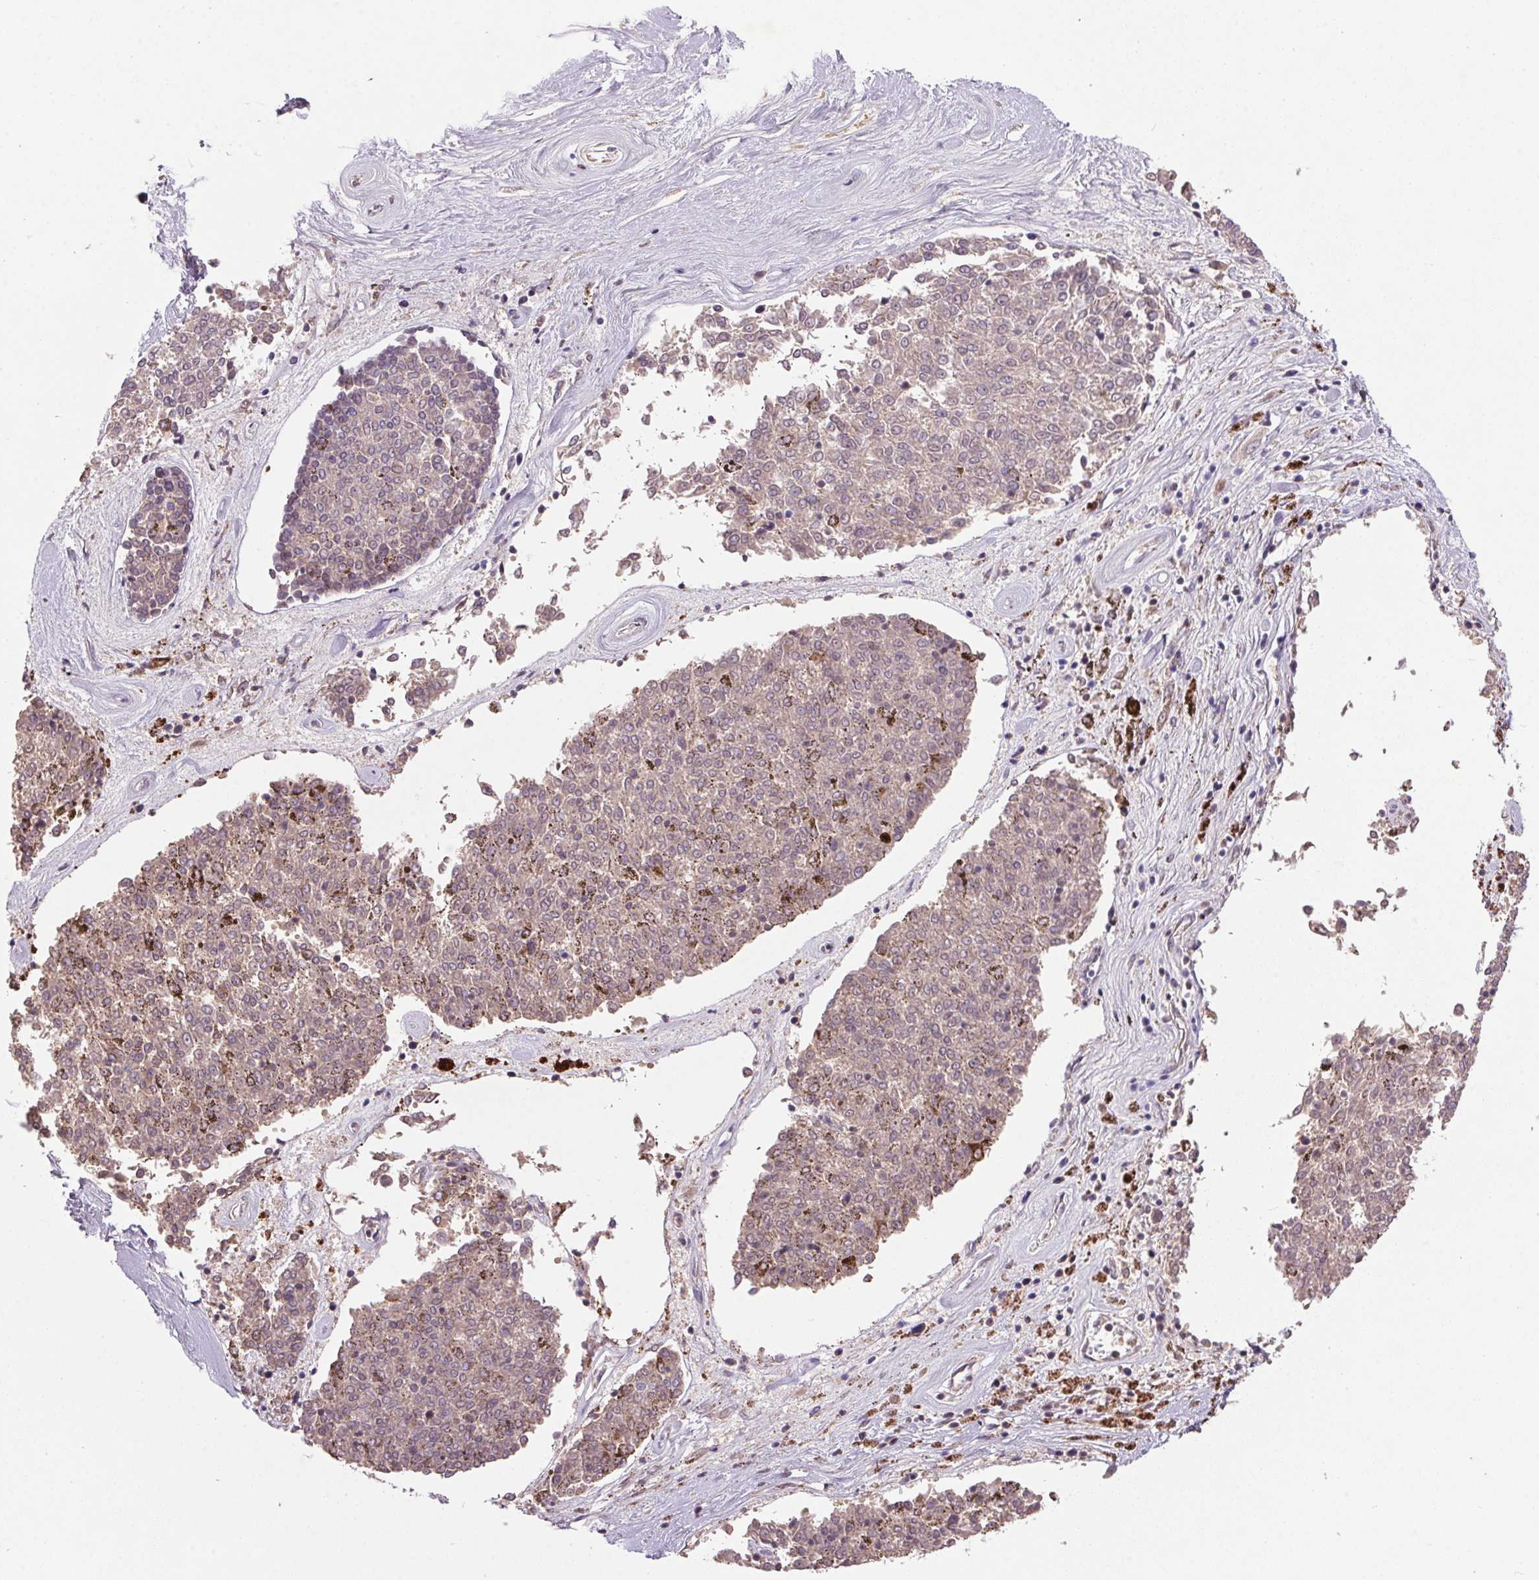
{"staining": {"intensity": "weak", "quantity": "<25%", "location": "cytoplasmic/membranous"}, "tissue": "melanoma", "cell_type": "Tumor cells", "image_type": "cancer", "snomed": [{"axis": "morphology", "description": "Malignant melanoma, NOS"}, {"axis": "topography", "description": "Skin"}], "caption": "Immunohistochemistry (IHC) of melanoma displays no positivity in tumor cells. (Immunohistochemistry (IHC), brightfield microscopy, high magnification).", "gene": "APOC4", "patient": {"sex": "female", "age": 72}}